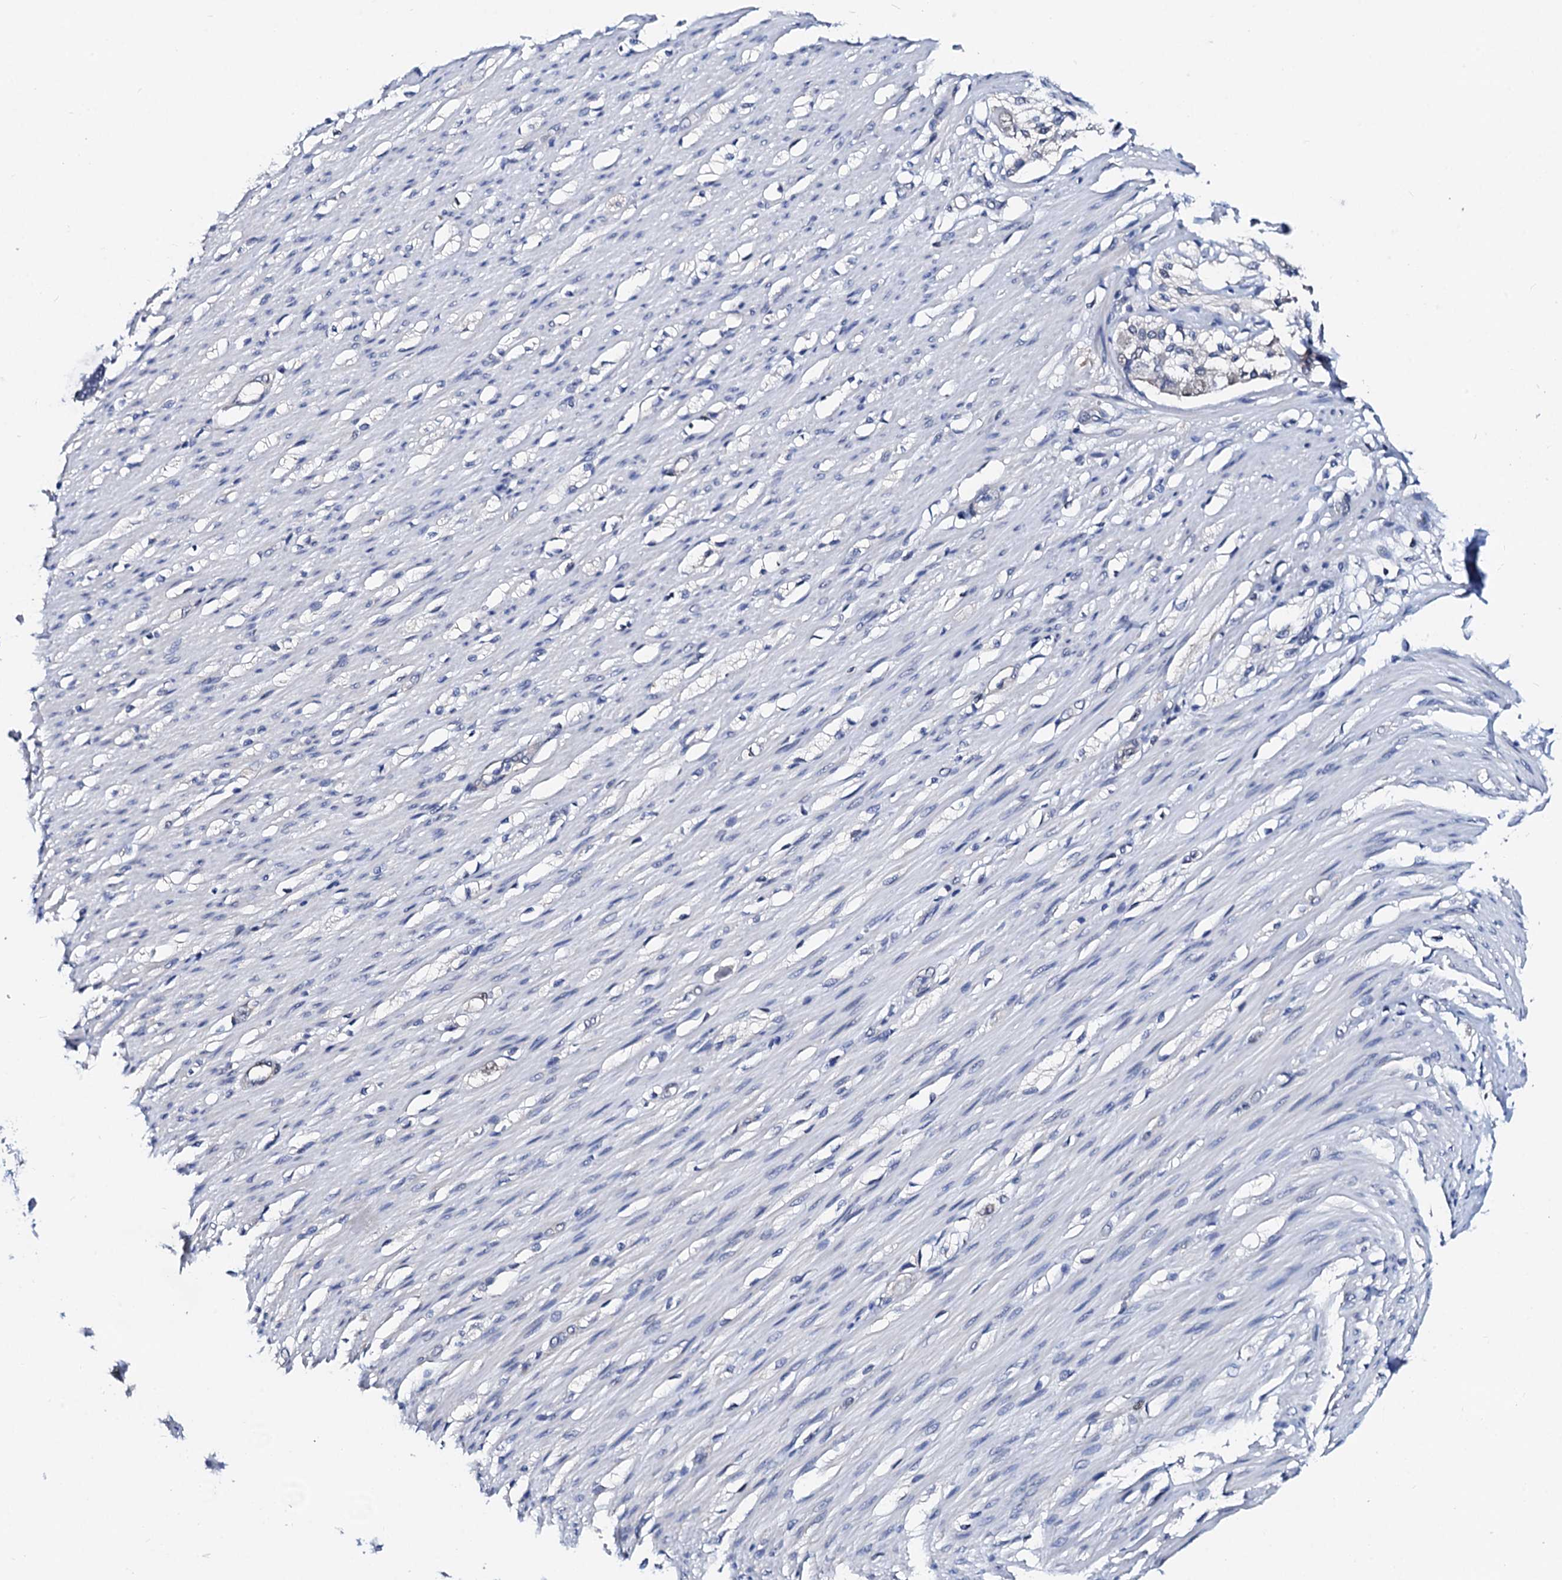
{"staining": {"intensity": "negative", "quantity": "none", "location": "none"}, "tissue": "smooth muscle", "cell_type": "Smooth muscle cells", "image_type": "normal", "snomed": [{"axis": "morphology", "description": "Normal tissue, NOS"}, {"axis": "morphology", "description": "Adenocarcinoma, NOS"}, {"axis": "topography", "description": "Colon"}, {"axis": "topography", "description": "Peripheral nerve tissue"}], "caption": "Protein analysis of unremarkable smooth muscle demonstrates no significant positivity in smooth muscle cells. (DAB (3,3'-diaminobenzidine) immunohistochemistry, high magnification).", "gene": "CSN2", "patient": {"sex": "male", "age": 14}}